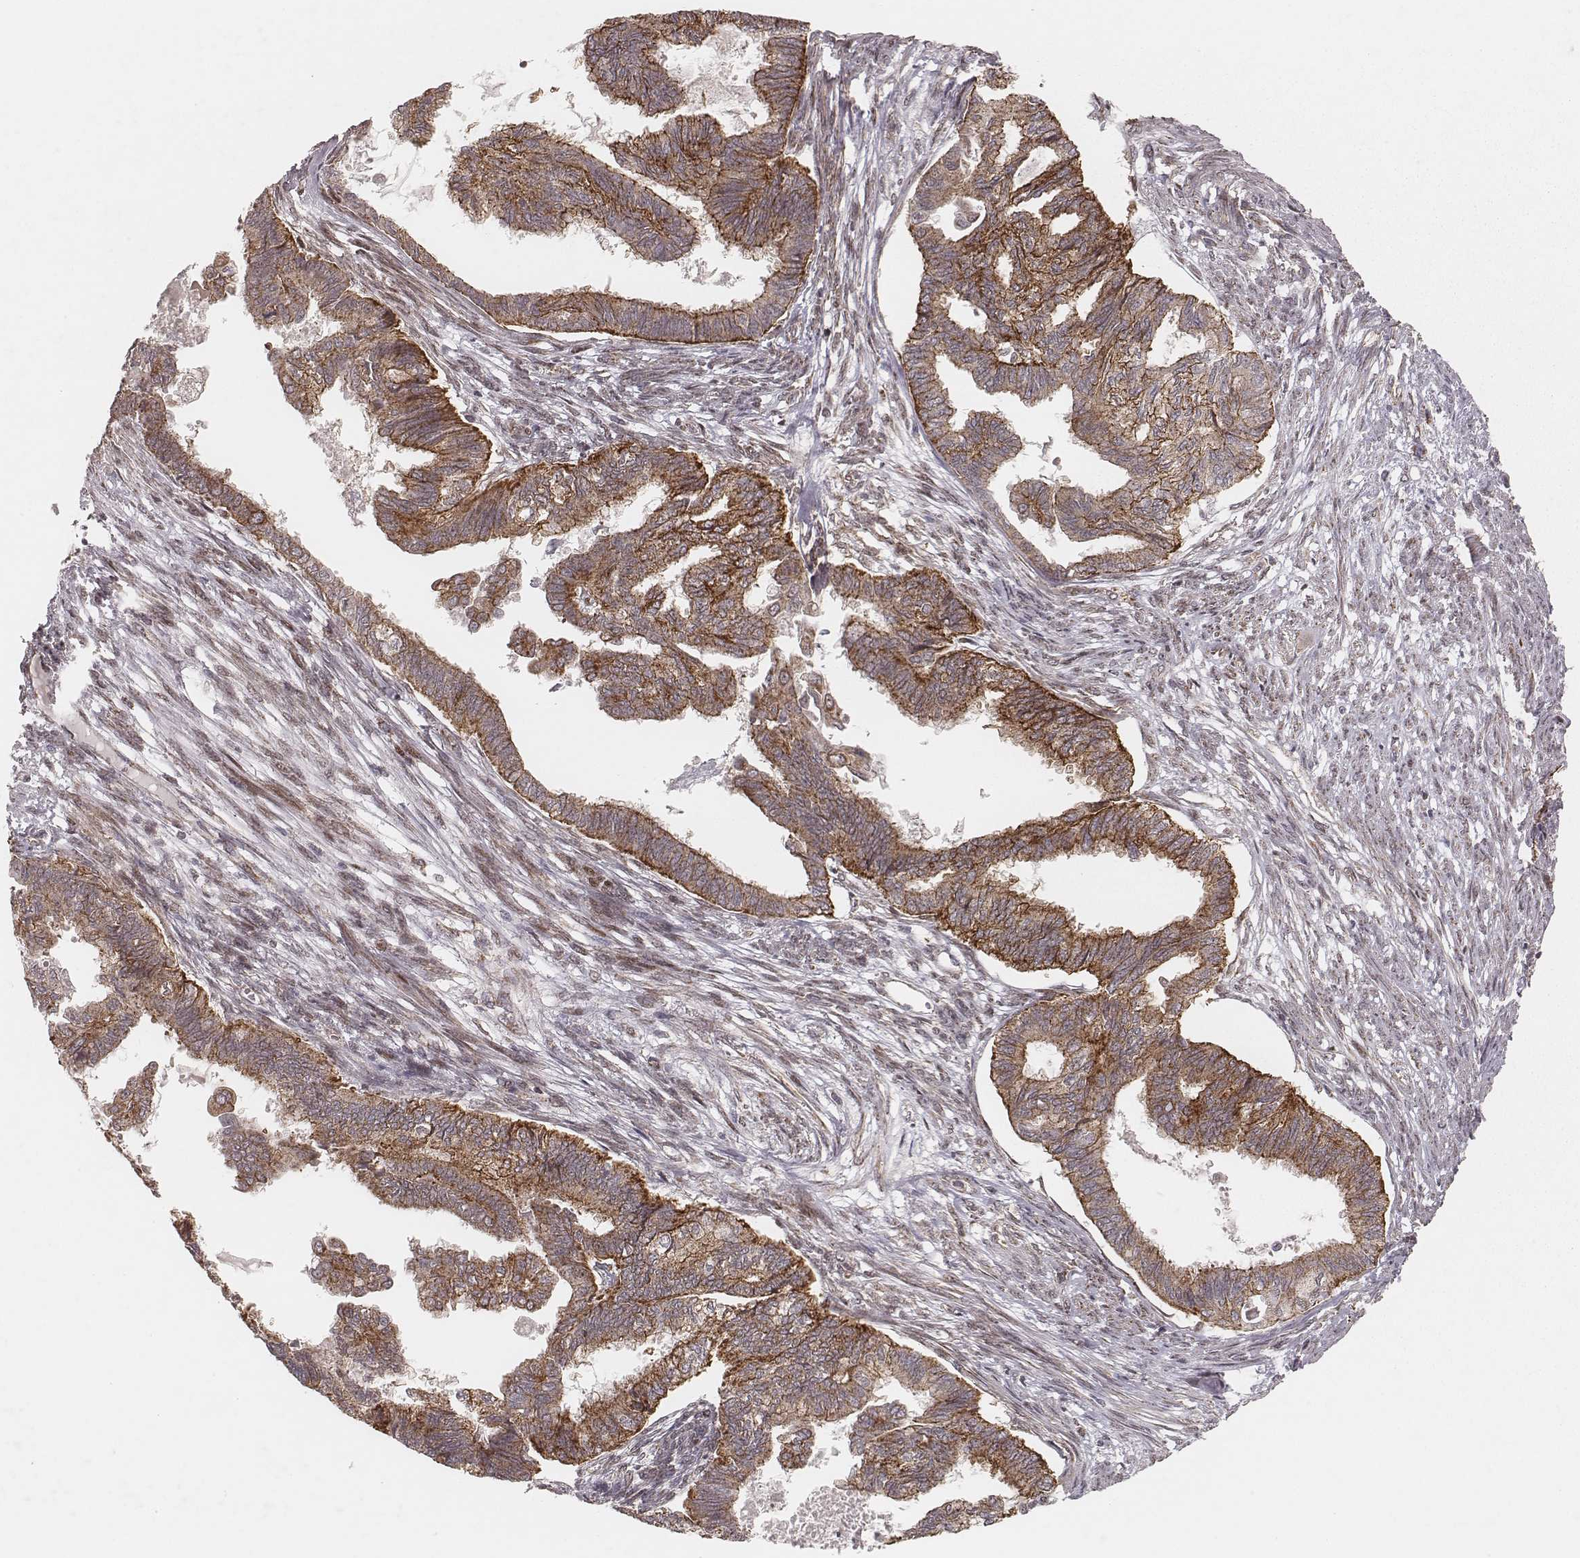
{"staining": {"intensity": "moderate", "quantity": ">75%", "location": "cytoplasmic/membranous"}, "tissue": "endometrial cancer", "cell_type": "Tumor cells", "image_type": "cancer", "snomed": [{"axis": "morphology", "description": "Adenocarcinoma, NOS"}, {"axis": "topography", "description": "Endometrium"}], "caption": "Protein staining of endometrial adenocarcinoma tissue demonstrates moderate cytoplasmic/membranous staining in about >75% of tumor cells. (DAB (3,3'-diaminobenzidine) = brown stain, brightfield microscopy at high magnification).", "gene": "NDUFA7", "patient": {"sex": "female", "age": 86}}